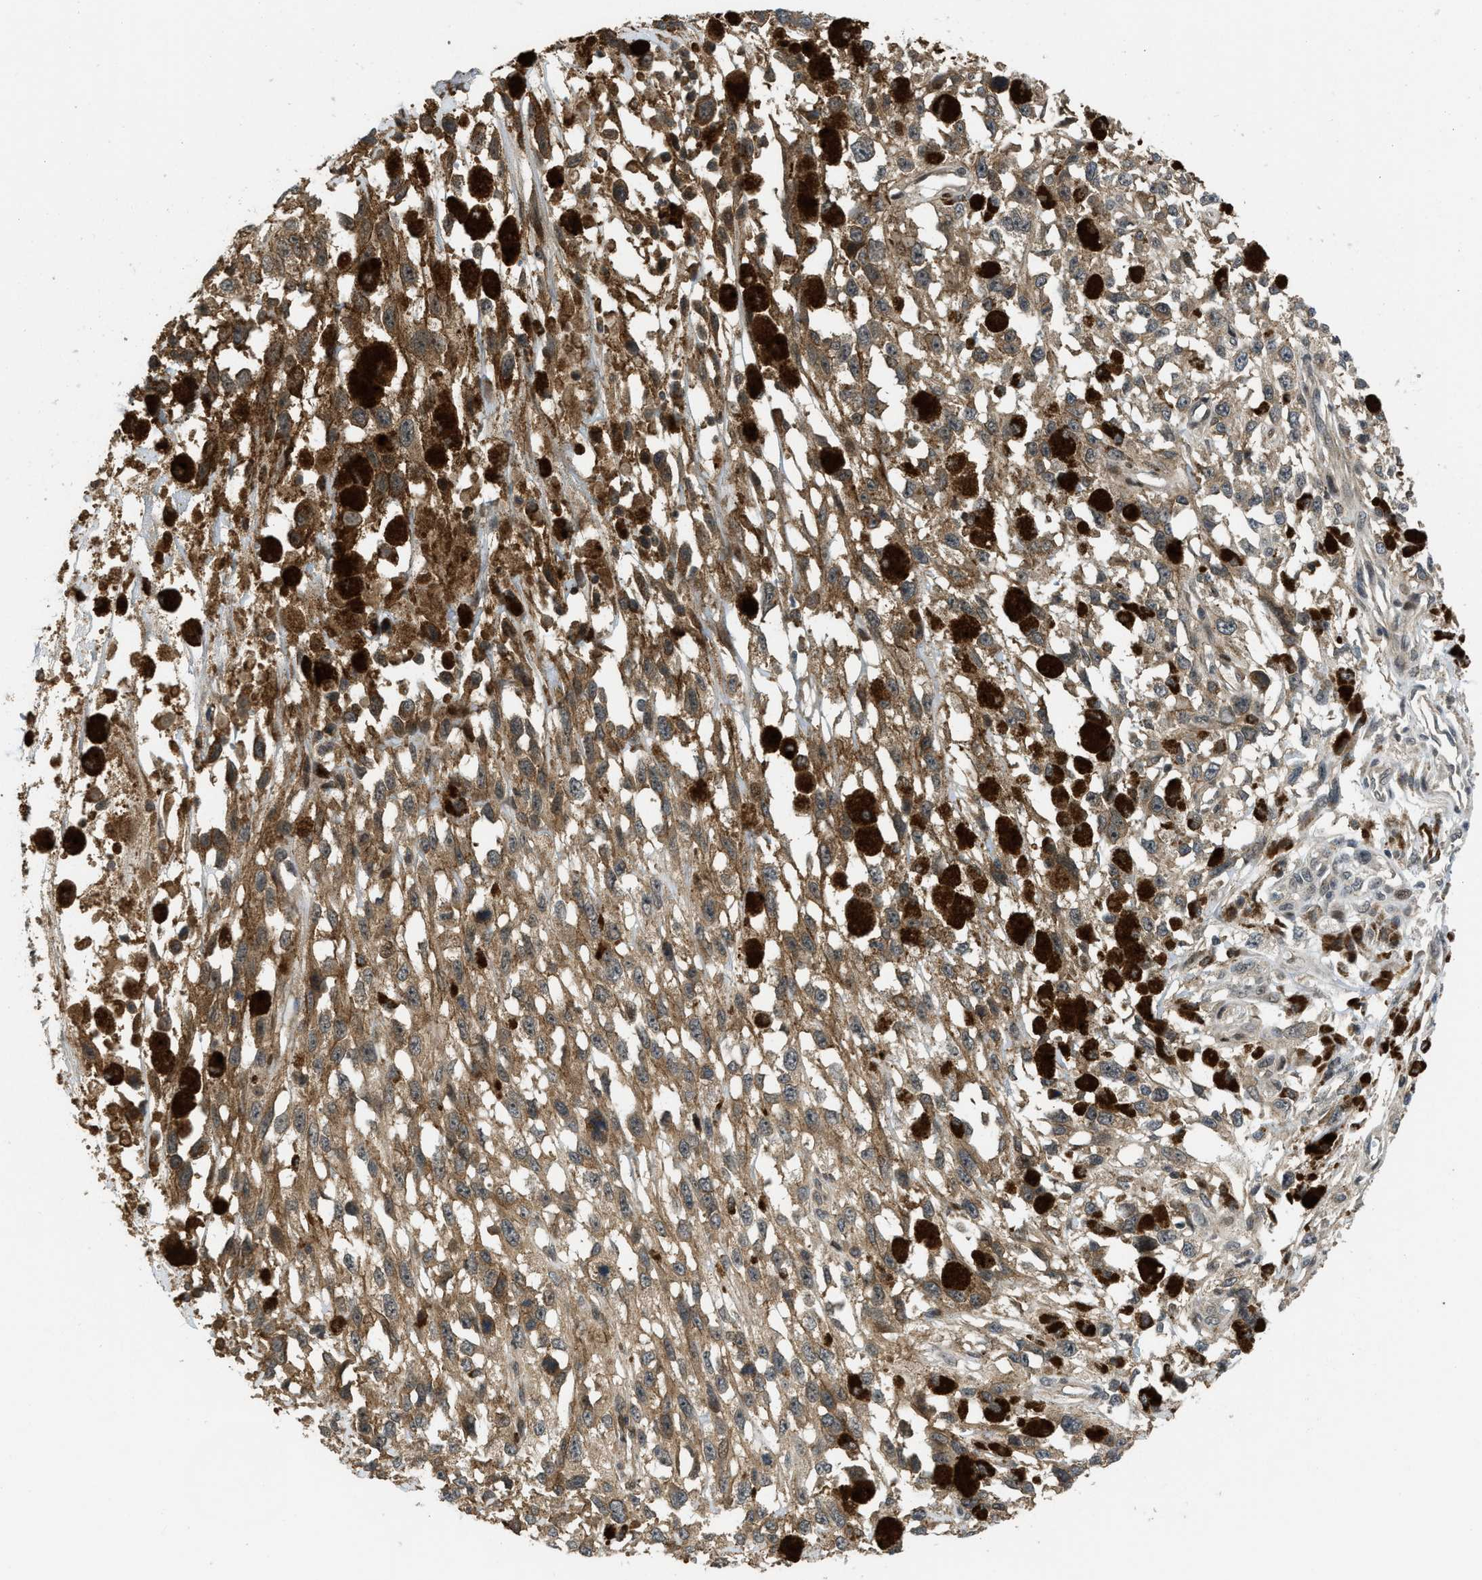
{"staining": {"intensity": "moderate", "quantity": ">75%", "location": "cytoplasmic/membranous"}, "tissue": "melanoma", "cell_type": "Tumor cells", "image_type": "cancer", "snomed": [{"axis": "morphology", "description": "Malignant melanoma, Metastatic site"}, {"axis": "topography", "description": "Lymph node"}], "caption": "Melanoma stained with DAB (3,3'-diaminobenzidine) immunohistochemistry displays medium levels of moderate cytoplasmic/membranous expression in about >75% of tumor cells. (Stains: DAB (3,3'-diaminobenzidine) in brown, nuclei in blue, Microscopy: brightfield microscopy at high magnification).", "gene": "DNAJC28", "patient": {"sex": "male", "age": 59}}